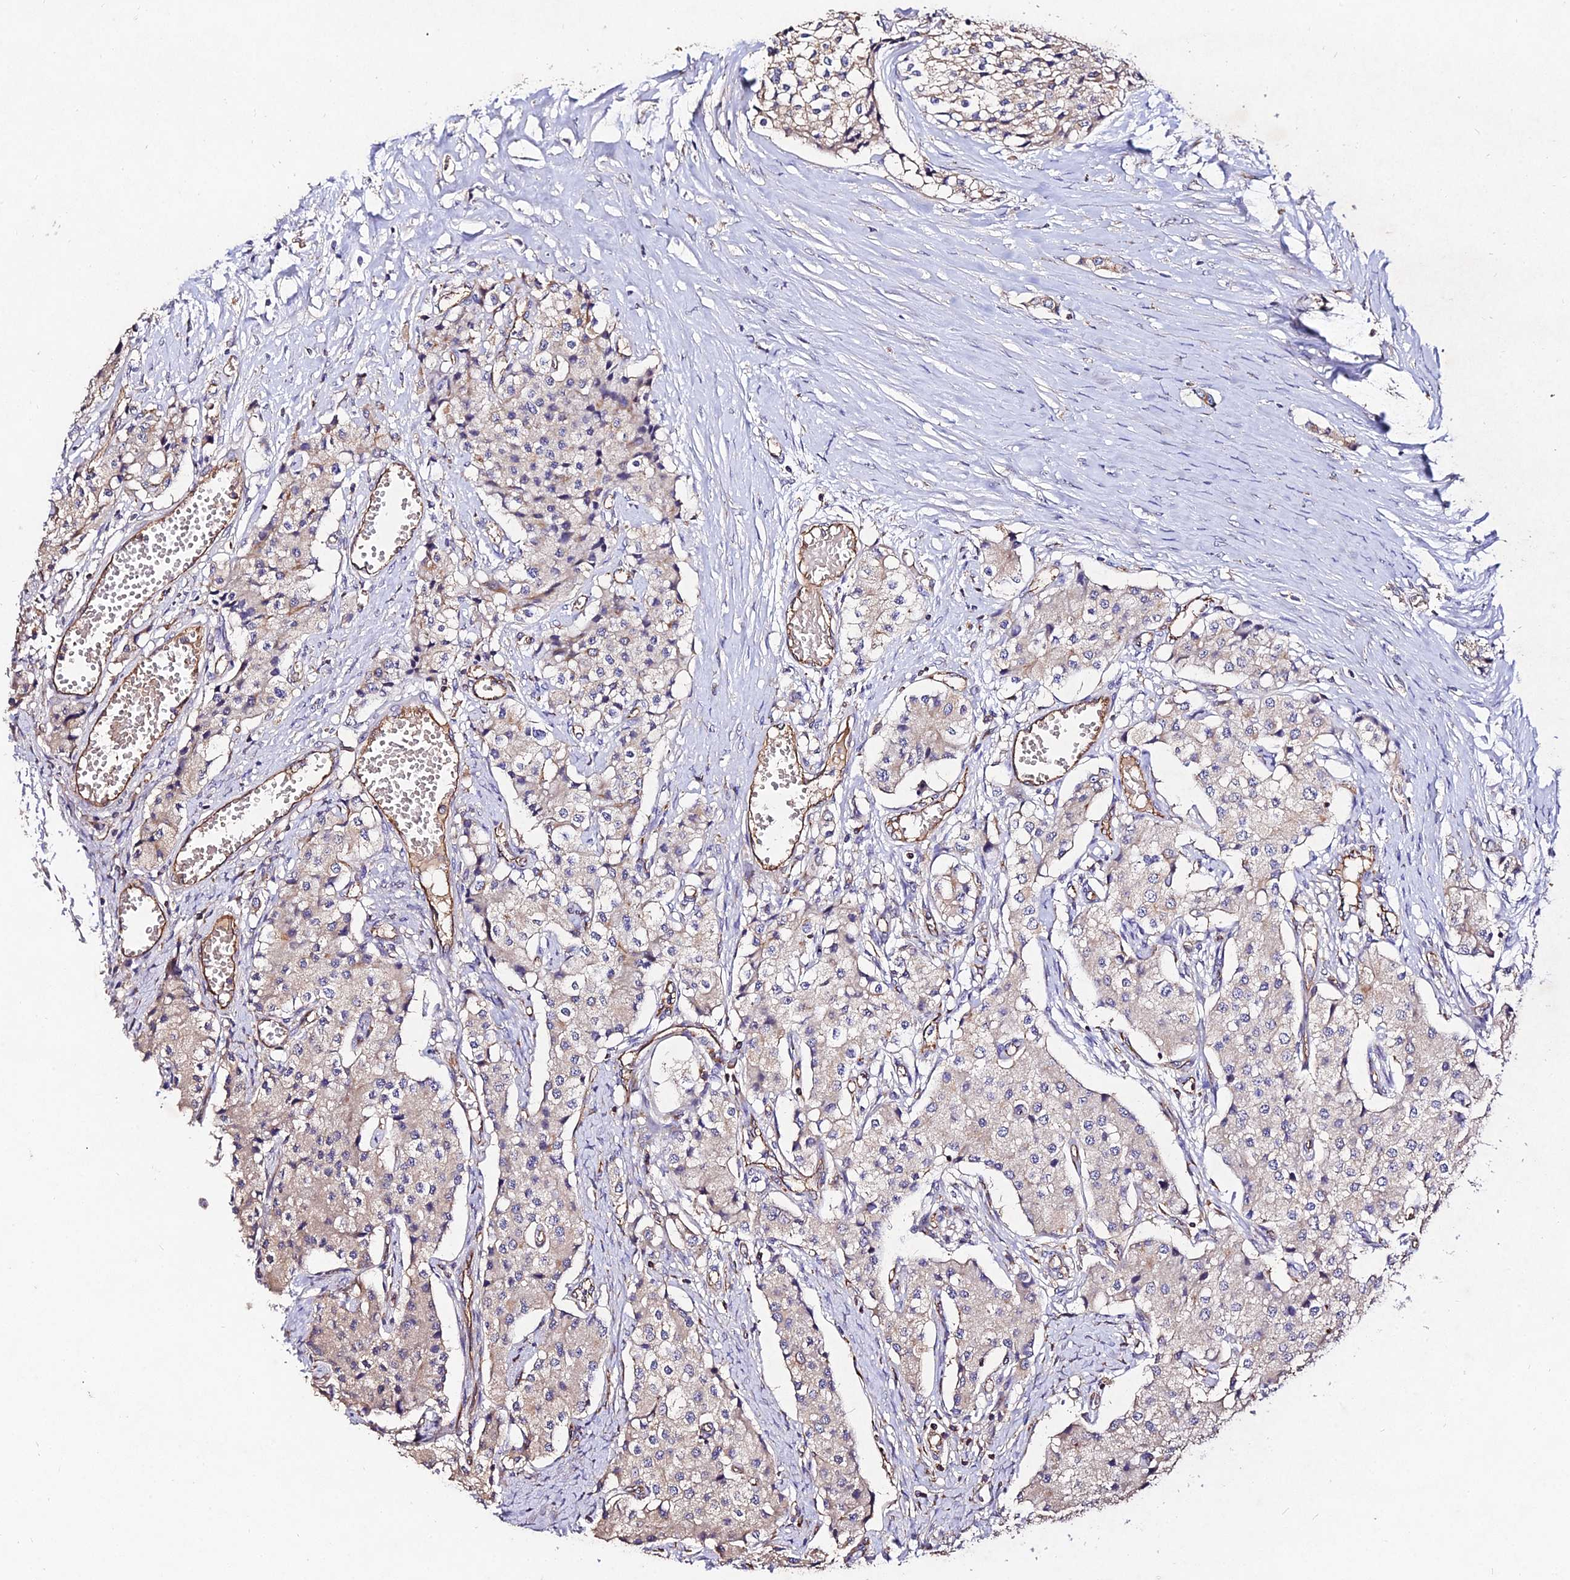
{"staining": {"intensity": "weak", "quantity": "<25%", "location": "cytoplasmic/membranous"}, "tissue": "carcinoid", "cell_type": "Tumor cells", "image_type": "cancer", "snomed": [{"axis": "morphology", "description": "Carcinoid, malignant, NOS"}, {"axis": "topography", "description": "Colon"}], "caption": "Histopathology image shows no protein expression in tumor cells of carcinoid tissue.", "gene": "AP3M2", "patient": {"sex": "female", "age": 52}}